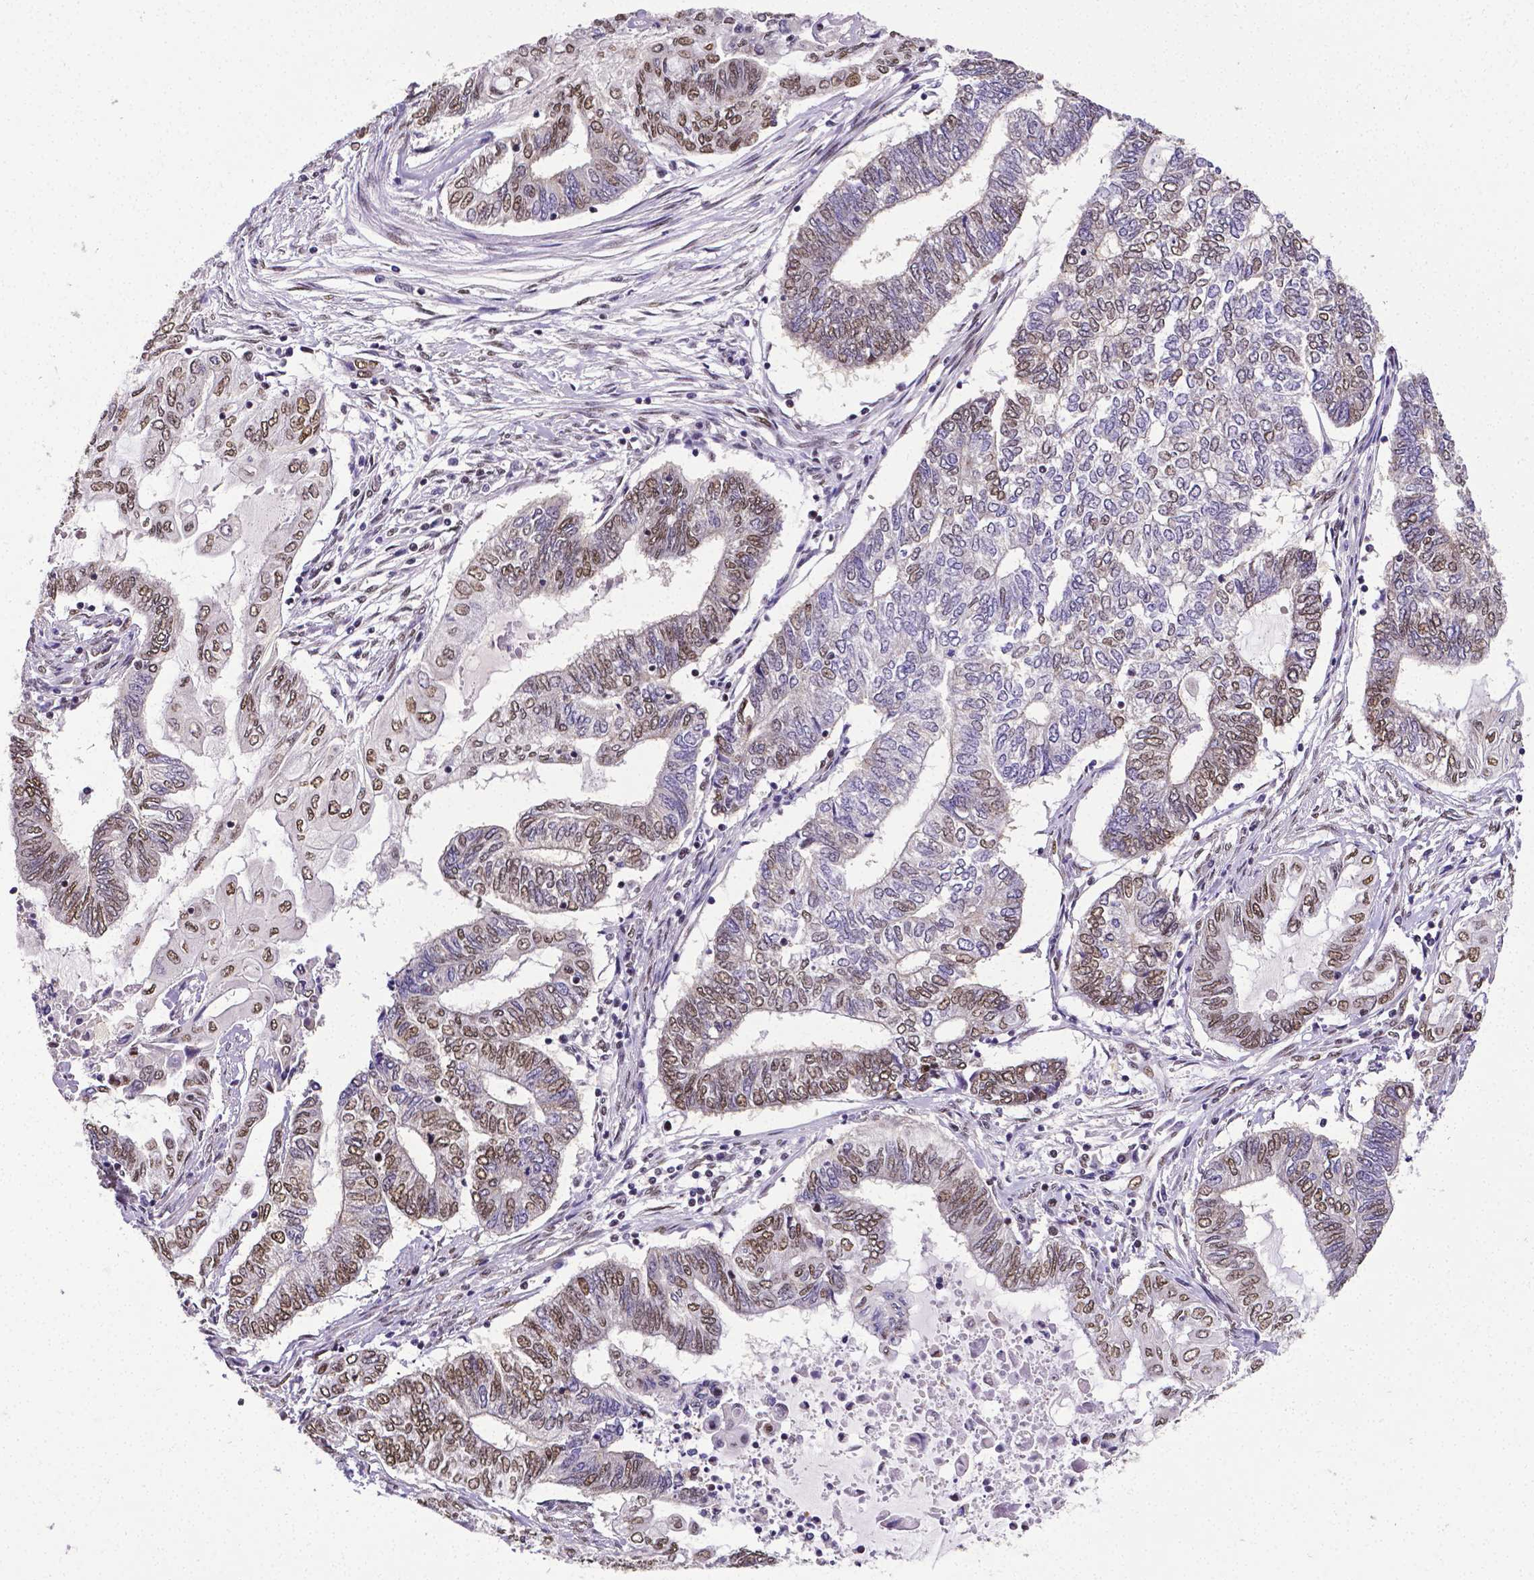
{"staining": {"intensity": "moderate", "quantity": "25%-75%", "location": "nuclear"}, "tissue": "endometrial cancer", "cell_type": "Tumor cells", "image_type": "cancer", "snomed": [{"axis": "morphology", "description": "Adenocarcinoma, NOS"}, {"axis": "topography", "description": "Uterus"}, {"axis": "topography", "description": "Endometrium"}], "caption": "Immunohistochemistry (IHC) photomicrograph of human endometrial adenocarcinoma stained for a protein (brown), which exhibits medium levels of moderate nuclear staining in approximately 25%-75% of tumor cells.", "gene": "REST", "patient": {"sex": "female", "age": 70}}